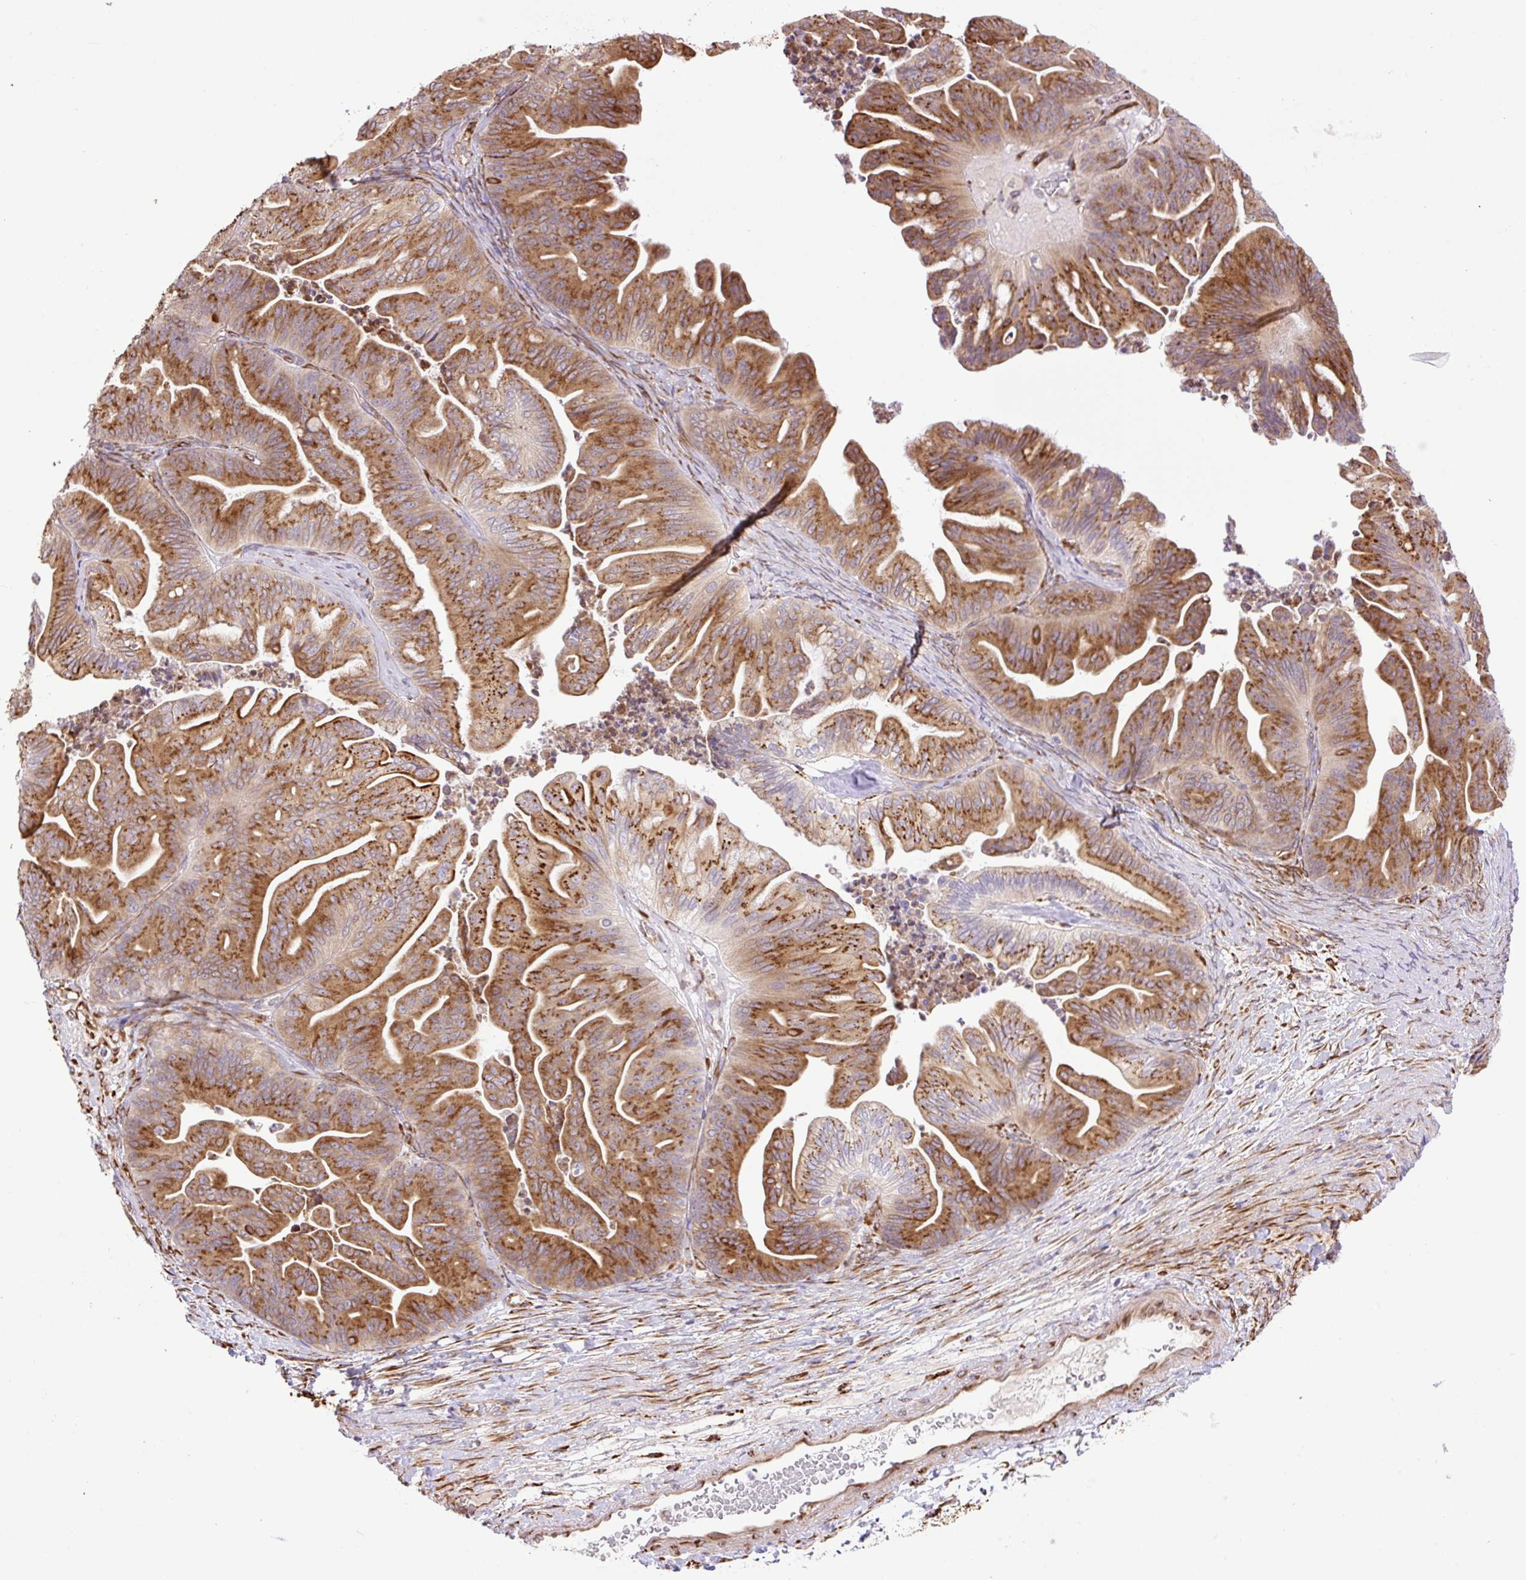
{"staining": {"intensity": "moderate", "quantity": ">75%", "location": "cytoplasmic/membranous"}, "tissue": "ovarian cancer", "cell_type": "Tumor cells", "image_type": "cancer", "snomed": [{"axis": "morphology", "description": "Cystadenocarcinoma, mucinous, NOS"}, {"axis": "topography", "description": "Ovary"}], "caption": "This micrograph demonstrates immunohistochemistry (IHC) staining of ovarian cancer (mucinous cystadenocarcinoma), with medium moderate cytoplasmic/membranous staining in approximately >75% of tumor cells.", "gene": "RAB30", "patient": {"sex": "female", "age": 67}}